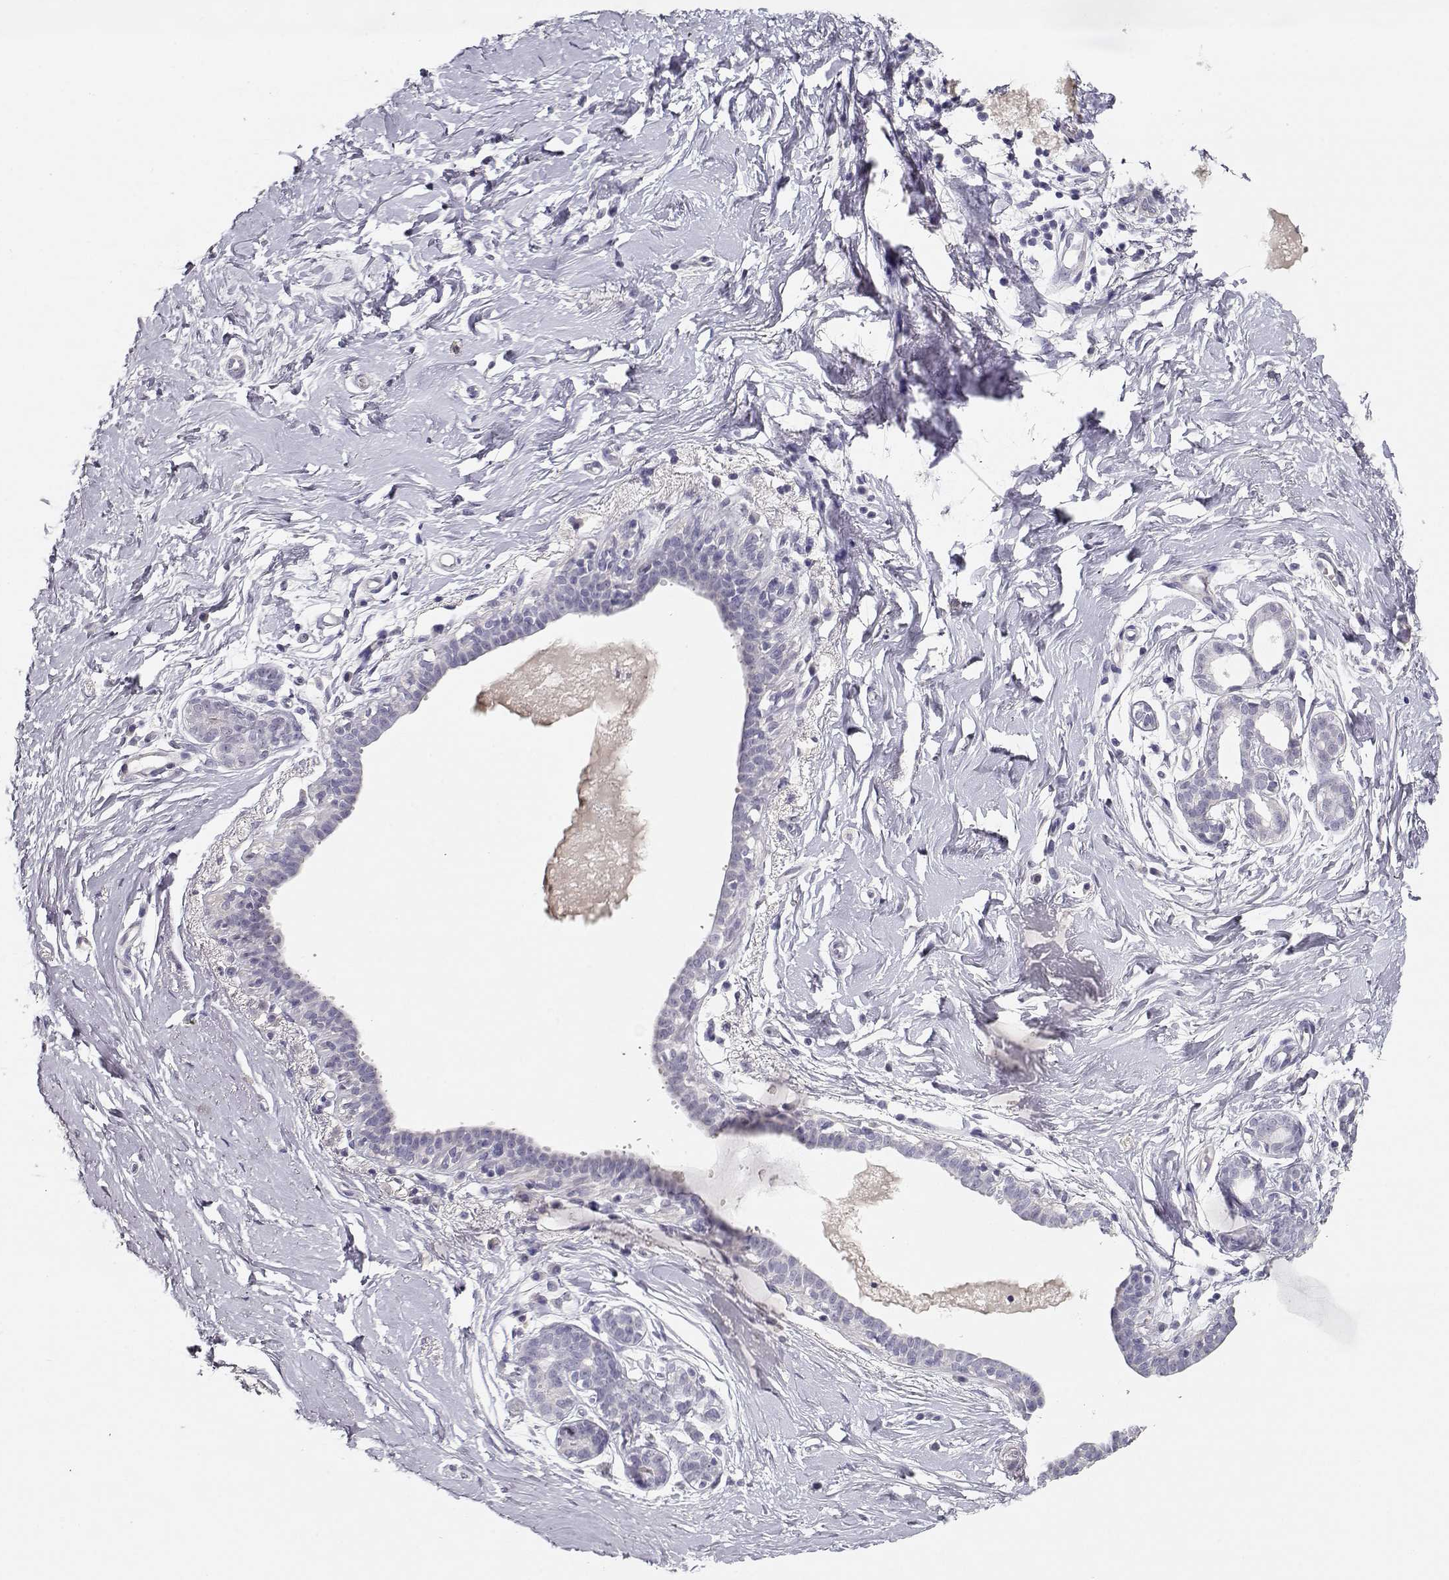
{"staining": {"intensity": "negative", "quantity": "none", "location": "none"}, "tissue": "breast", "cell_type": "Adipocytes", "image_type": "normal", "snomed": [{"axis": "morphology", "description": "Normal tissue, NOS"}, {"axis": "topography", "description": "Breast"}], "caption": "This is an IHC image of normal breast. There is no expression in adipocytes.", "gene": "MAGEC1", "patient": {"sex": "female", "age": 37}}